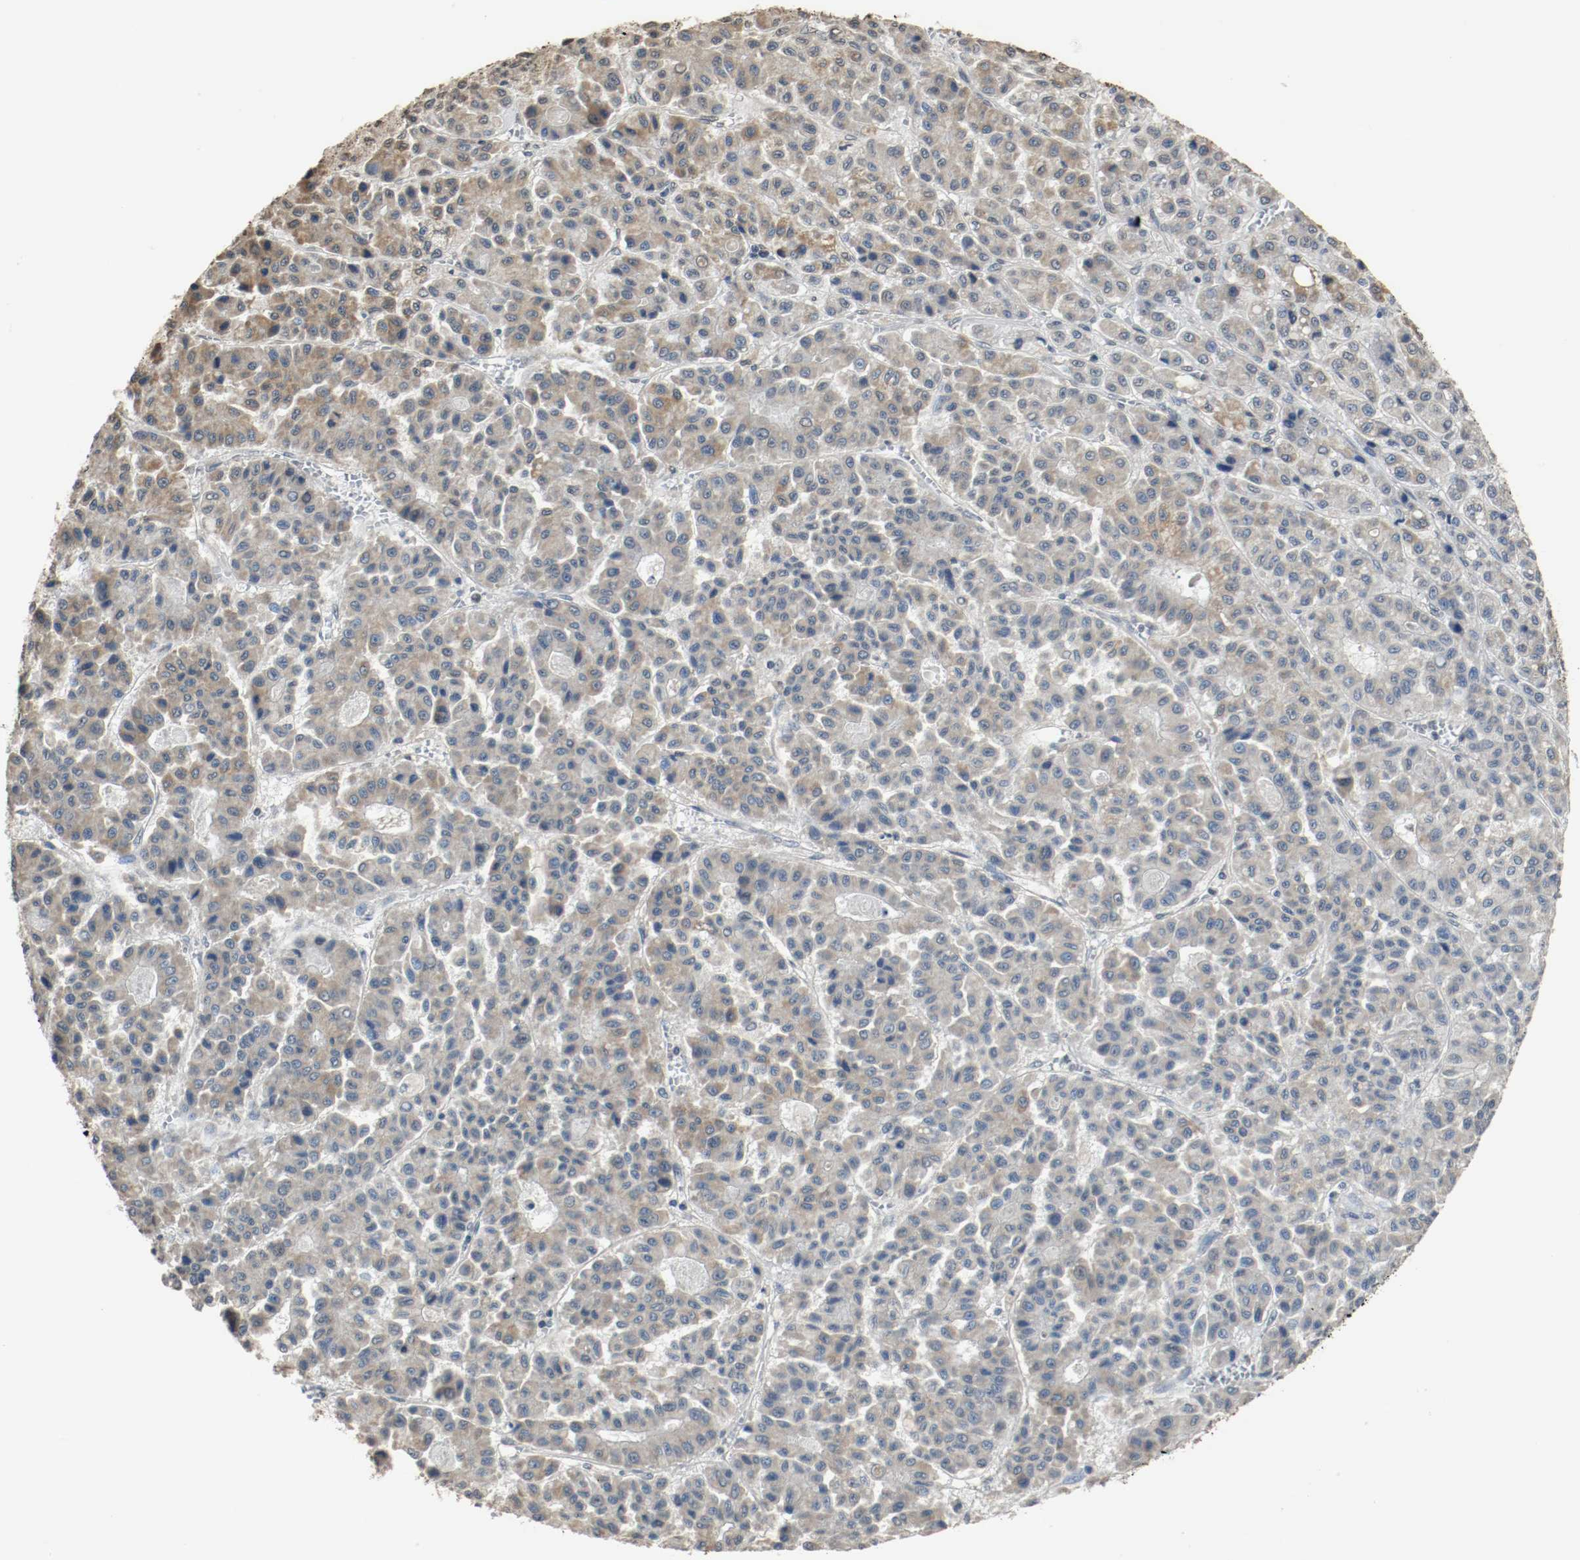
{"staining": {"intensity": "moderate", "quantity": "25%-75%", "location": "cytoplasmic/membranous"}, "tissue": "liver cancer", "cell_type": "Tumor cells", "image_type": "cancer", "snomed": [{"axis": "morphology", "description": "Carcinoma, Hepatocellular, NOS"}, {"axis": "topography", "description": "Liver"}], "caption": "Immunohistochemistry (IHC) histopathology image of human liver cancer (hepatocellular carcinoma) stained for a protein (brown), which reveals medium levels of moderate cytoplasmic/membranous expression in approximately 25%-75% of tumor cells.", "gene": "RTN4", "patient": {"sex": "male", "age": 70}}